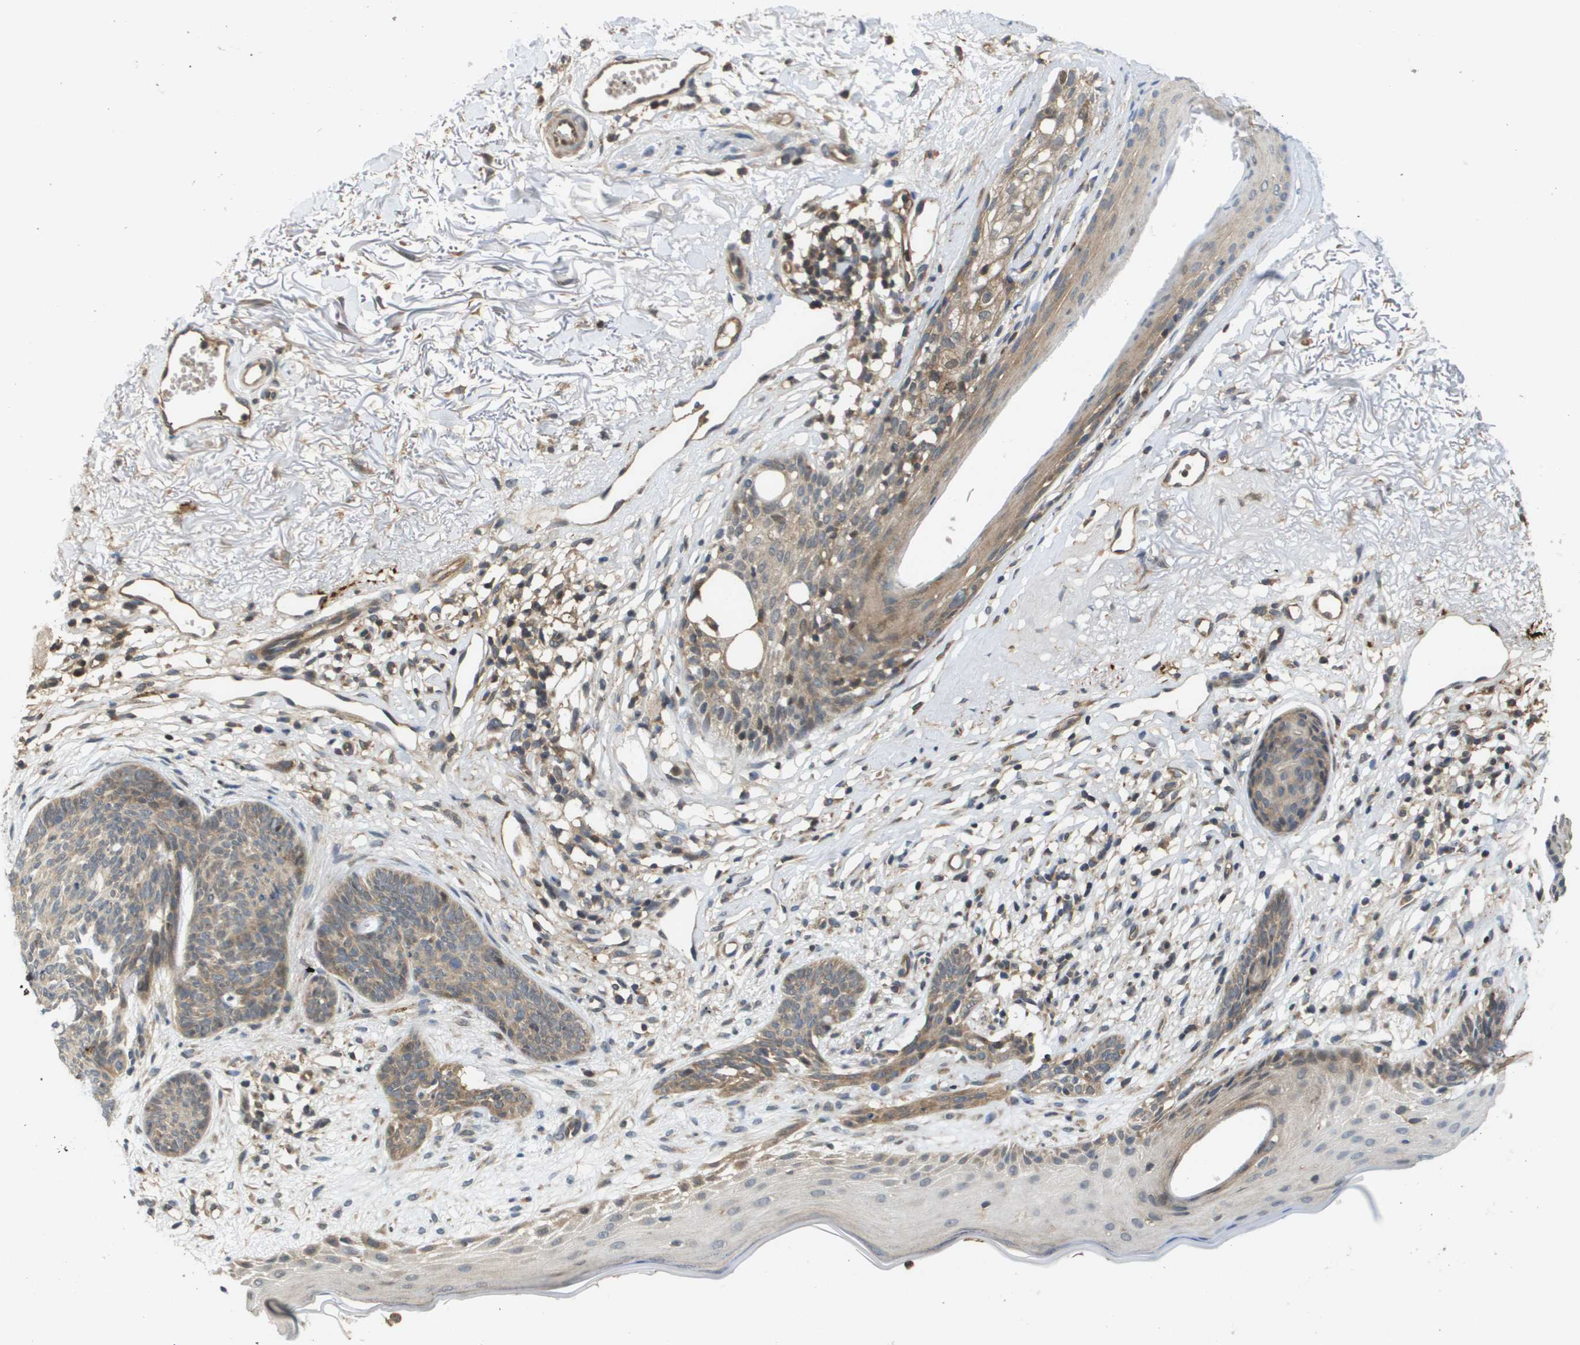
{"staining": {"intensity": "weak", "quantity": "<25%", "location": "cytoplasmic/membranous"}, "tissue": "skin cancer", "cell_type": "Tumor cells", "image_type": "cancer", "snomed": [{"axis": "morphology", "description": "Normal tissue, NOS"}, {"axis": "morphology", "description": "Basal cell carcinoma"}, {"axis": "topography", "description": "Skin"}], "caption": "A high-resolution histopathology image shows immunohistochemistry staining of skin cancer, which demonstrates no significant staining in tumor cells.", "gene": "RBM38", "patient": {"sex": "female", "age": 70}}